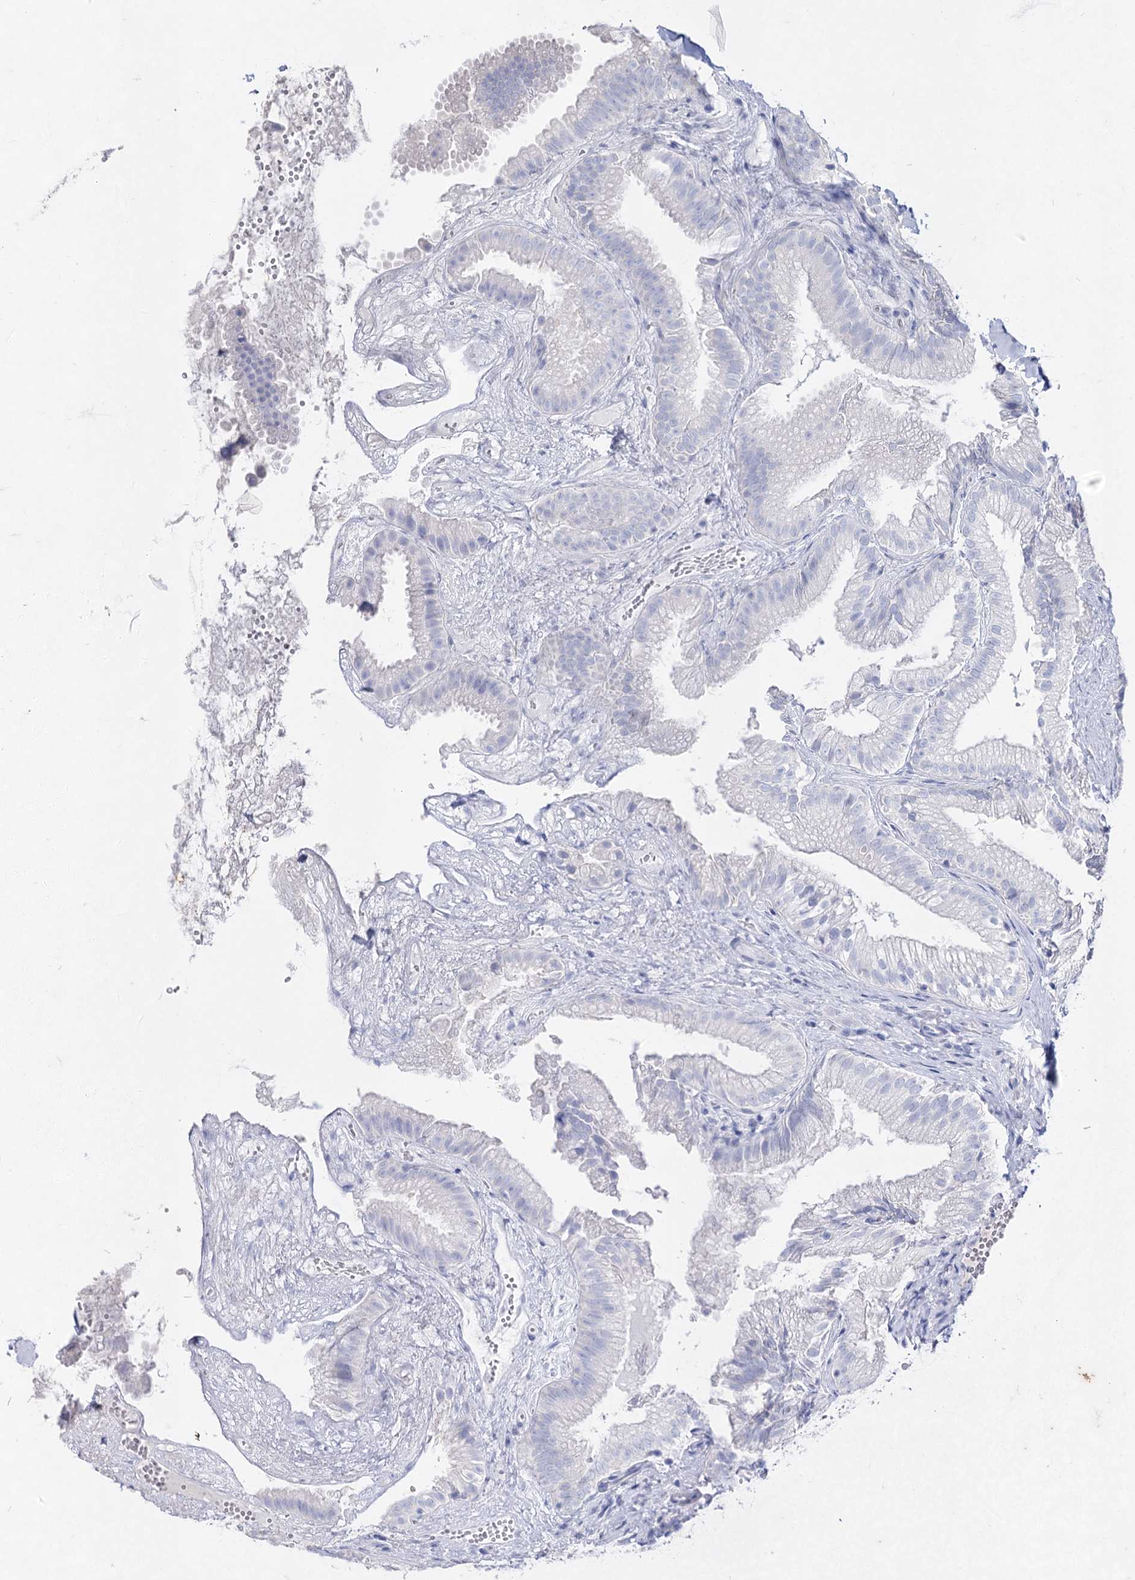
{"staining": {"intensity": "negative", "quantity": "none", "location": "none"}, "tissue": "gallbladder", "cell_type": "Glandular cells", "image_type": "normal", "snomed": [{"axis": "morphology", "description": "Normal tissue, NOS"}, {"axis": "topography", "description": "Gallbladder"}], "caption": "This is an immunohistochemistry photomicrograph of unremarkable gallbladder. There is no positivity in glandular cells.", "gene": "ACRV1", "patient": {"sex": "female", "age": 30}}